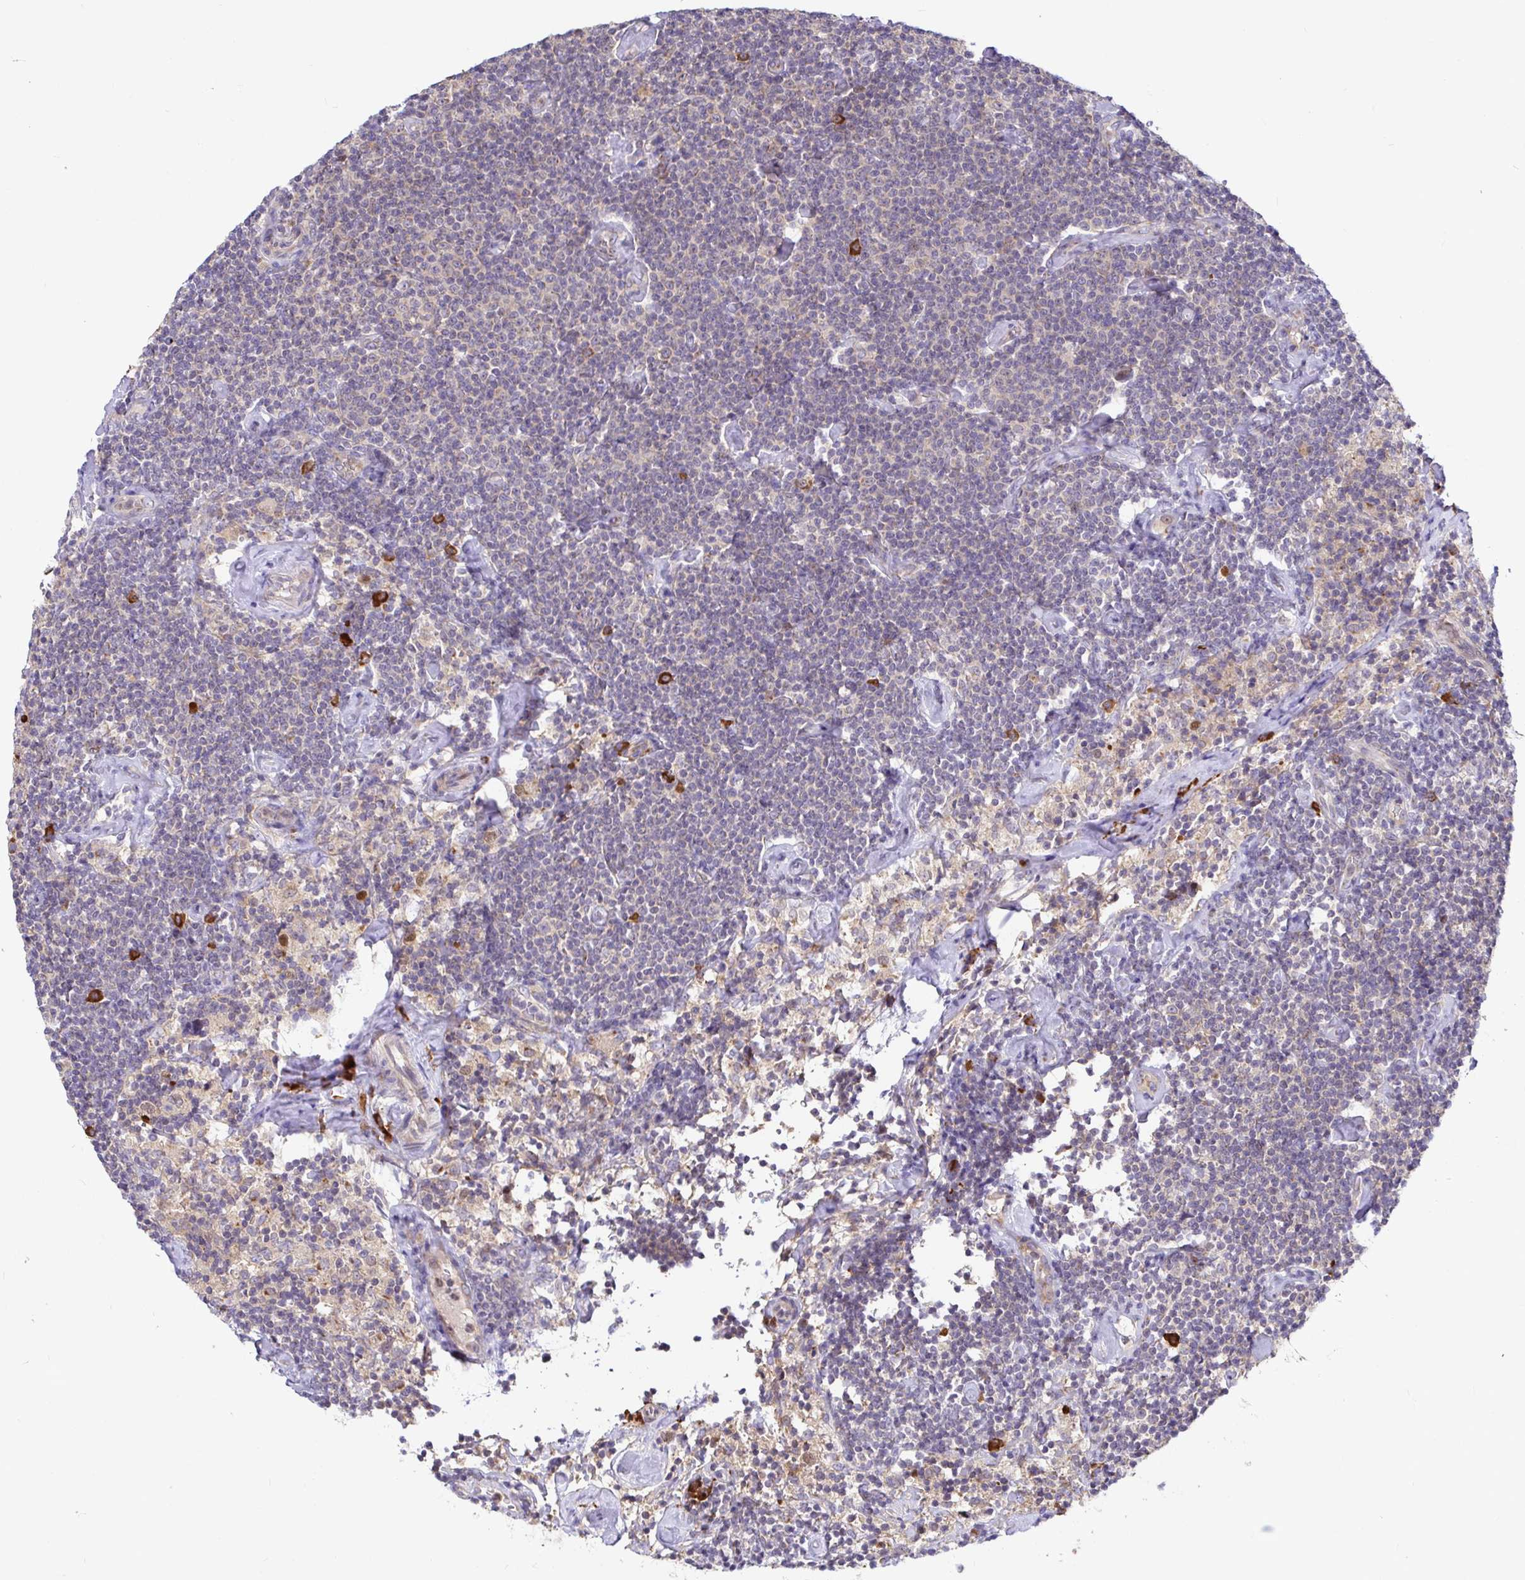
{"staining": {"intensity": "negative", "quantity": "none", "location": "none"}, "tissue": "lymphoma", "cell_type": "Tumor cells", "image_type": "cancer", "snomed": [{"axis": "morphology", "description": "Malignant lymphoma, non-Hodgkin's type, Low grade"}, {"axis": "topography", "description": "Lymph node"}], "caption": "Immunohistochemical staining of human malignant lymphoma, non-Hodgkin's type (low-grade) displays no significant staining in tumor cells. (DAB (3,3'-diaminobenzidine) immunohistochemistry with hematoxylin counter stain).", "gene": "ELP1", "patient": {"sex": "male", "age": 81}}